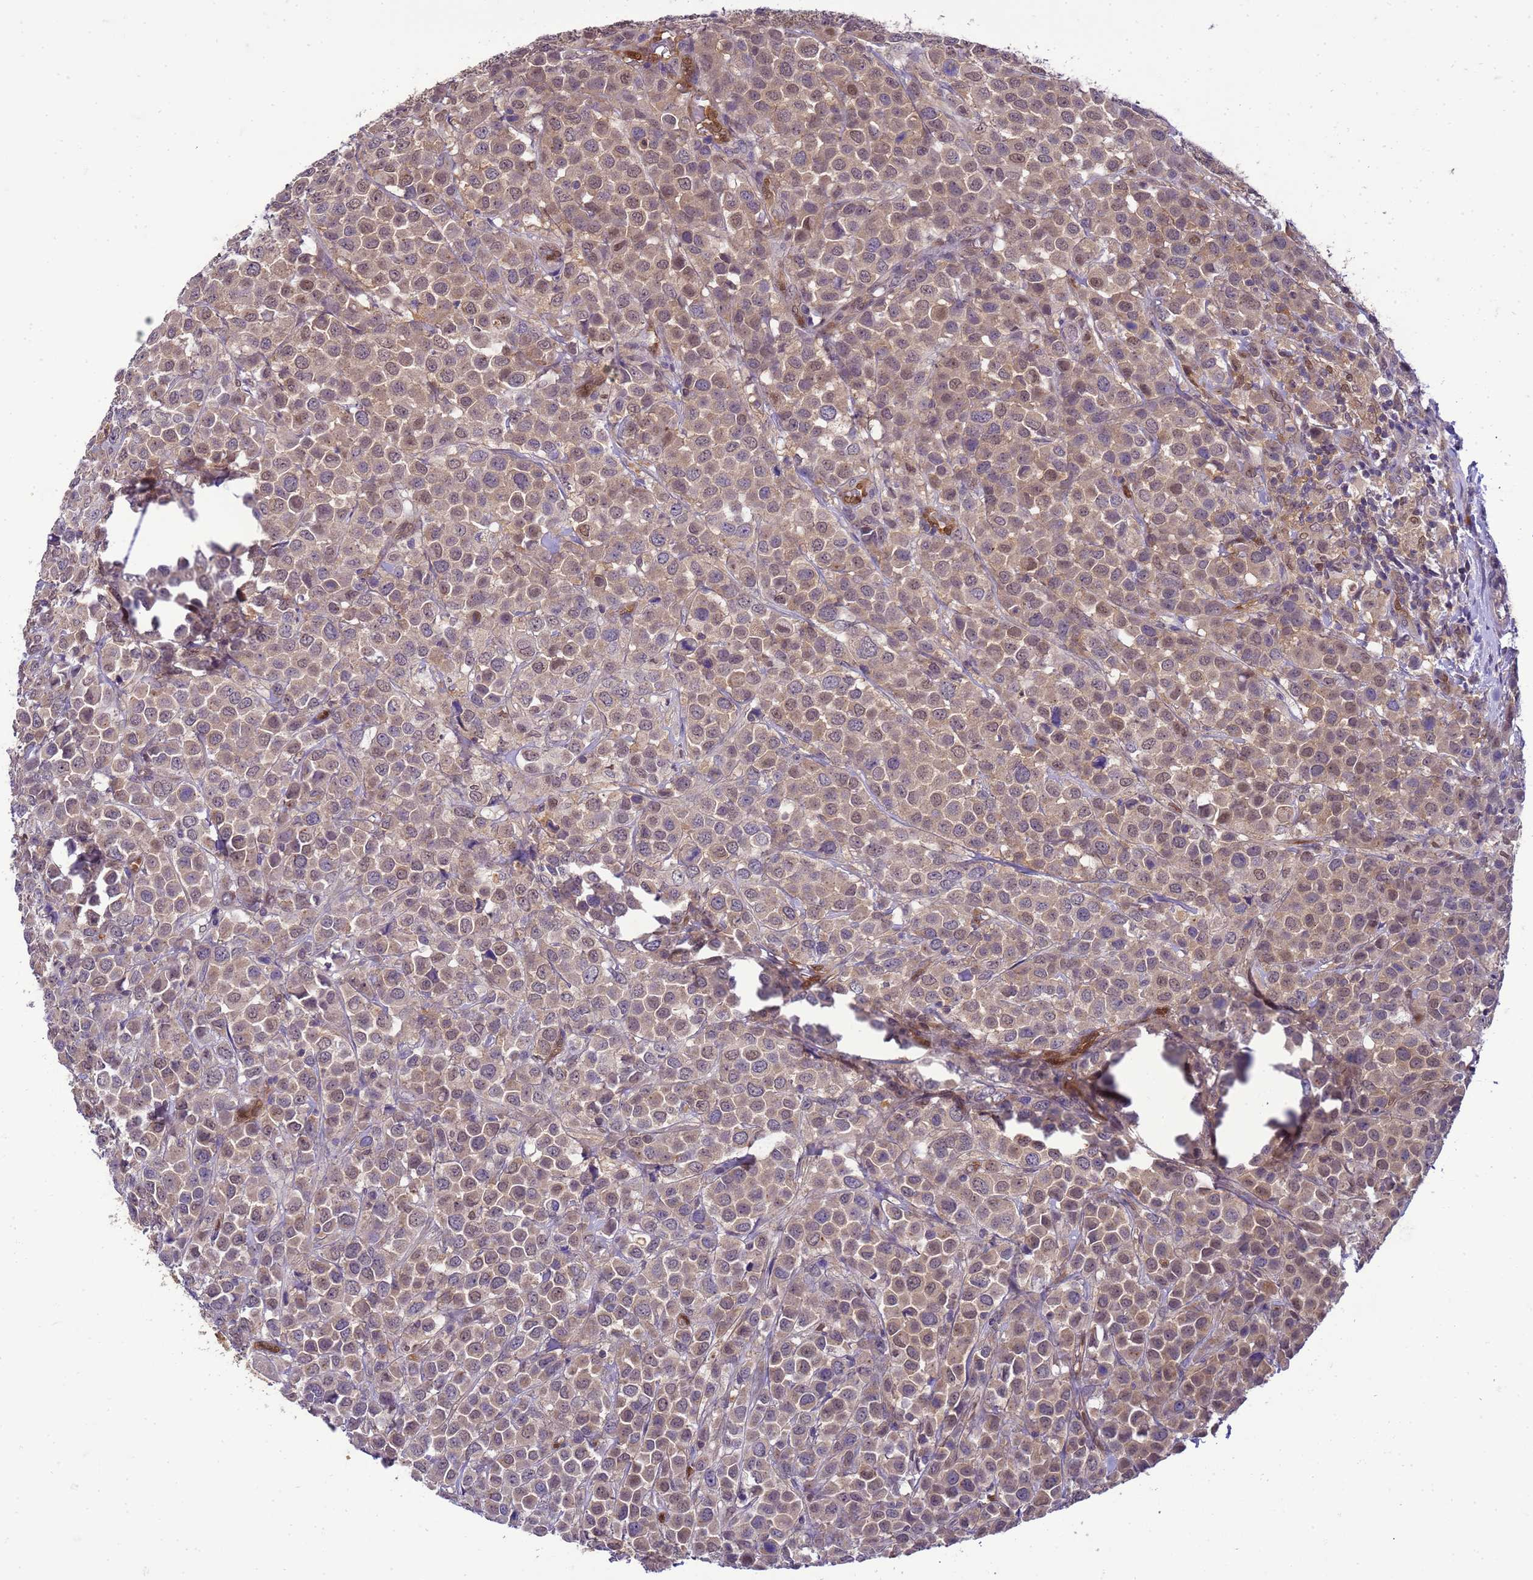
{"staining": {"intensity": "weak", "quantity": "25%-75%", "location": "cytoplasmic/membranous"}, "tissue": "breast cancer", "cell_type": "Tumor cells", "image_type": "cancer", "snomed": [{"axis": "morphology", "description": "Duct carcinoma"}, {"axis": "topography", "description": "Breast"}], "caption": "The photomicrograph demonstrates staining of intraductal carcinoma (breast), revealing weak cytoplasmic/membranous protein positivity (brown color) within tumor cells.", "gene": "DDI2", "patient": {"sex": "female", "age": 61}}